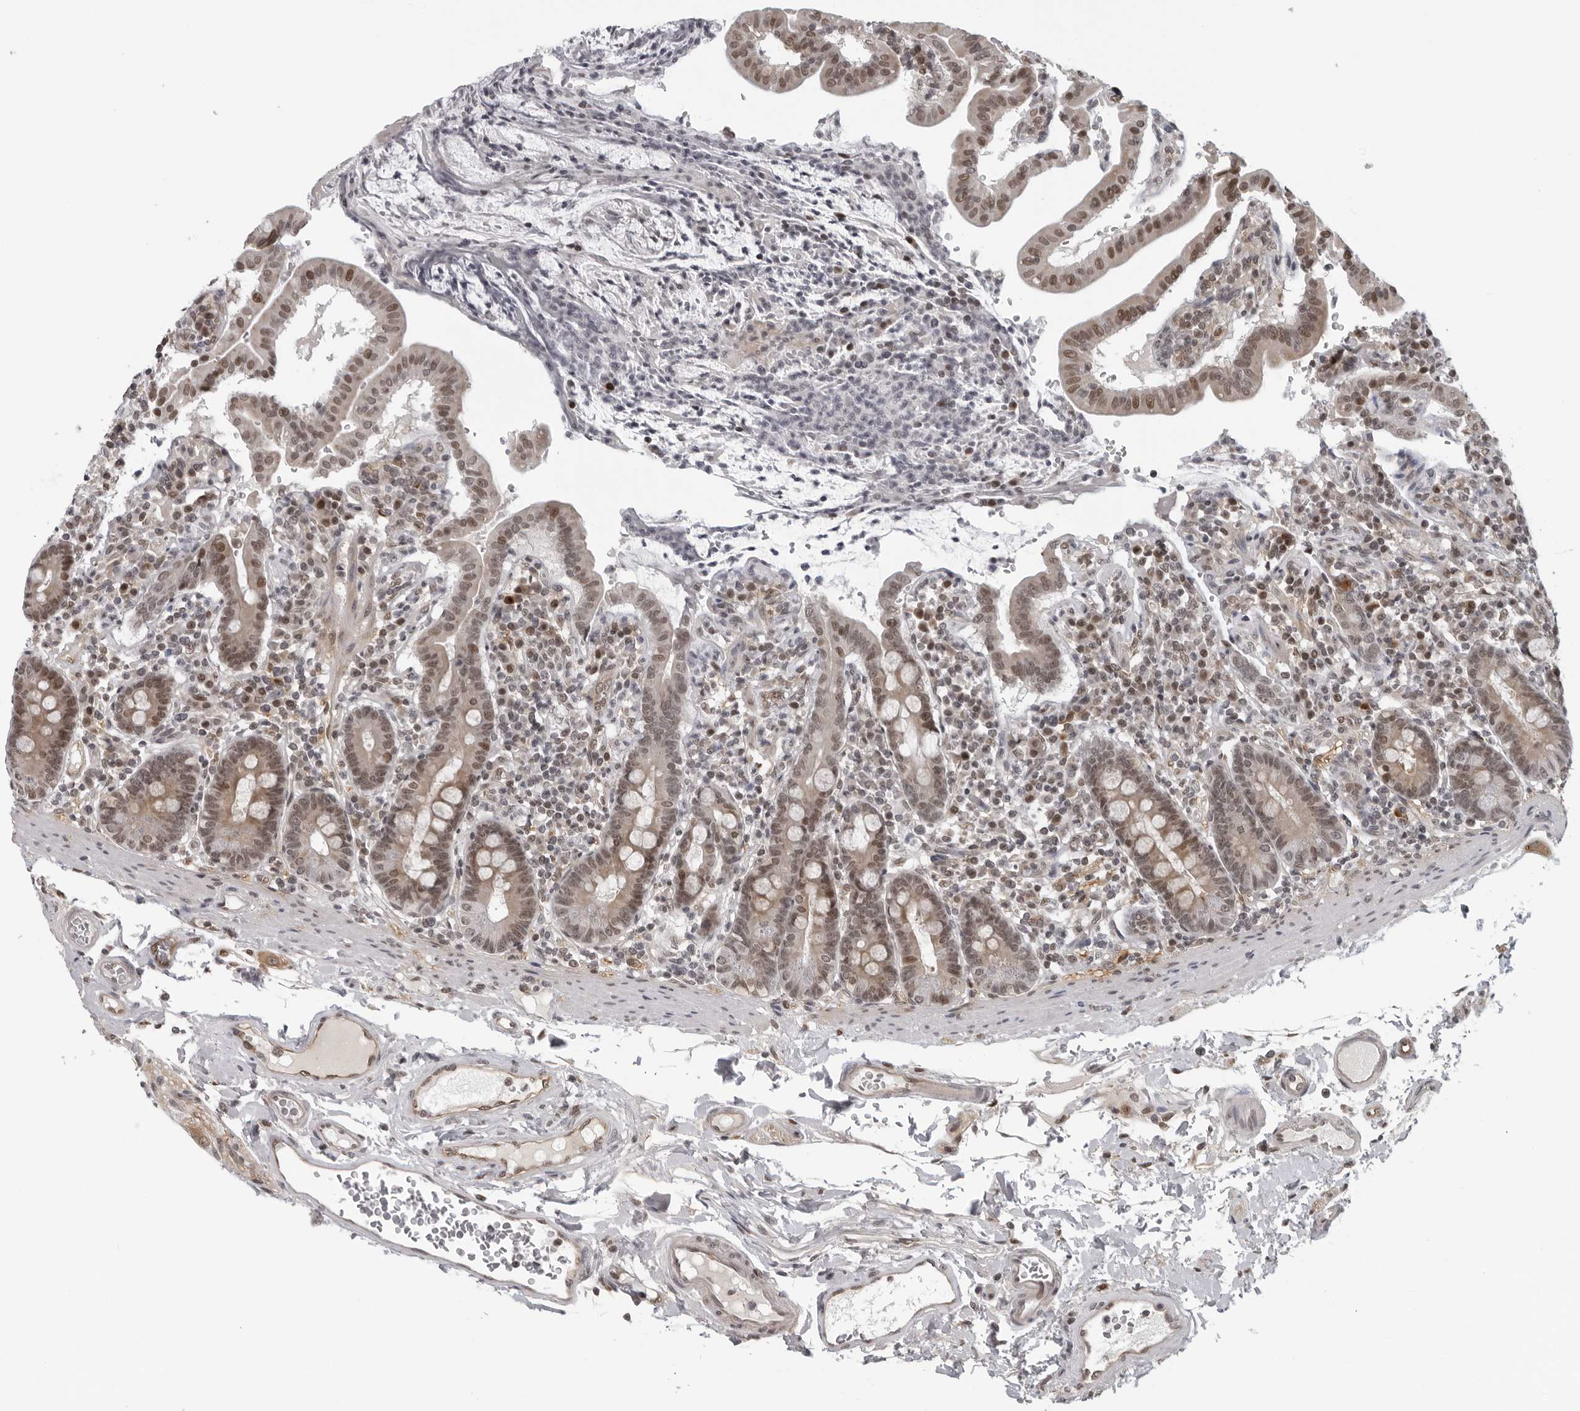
{"staining": {"intensity": "moderate", "quantity": ">75%", "location": "cytoplasmic/membranous,nuclear"}, "tissue": "duodenum", "cell_type": "Glandular cells", "image_type": "normal", "snomed": [{"axis": "morphology", "description": "Normal tissue, NOS"}, {"axis": "morphology", "description": "Adenocarcinoma, NOS"}, {"axis": "topography", "description": "Pancreas"}, {"axis": "topography", "description": "Duodenum"}], "caption": "Immunohistochemistry staining of benign duodenum, which displays medium levels of moderate cytoplasmic/membranous,nuclear expression in about >75% of glandular cells indicating moderate cytoplasmic/membranous,nuclear protein expression. The staining was performed using DAB (brown) for protein detection and nuclei were counterstained in hematoxylin (blue).", "gene": "MAF", "patient": {"sex": "male", "age": 50}}